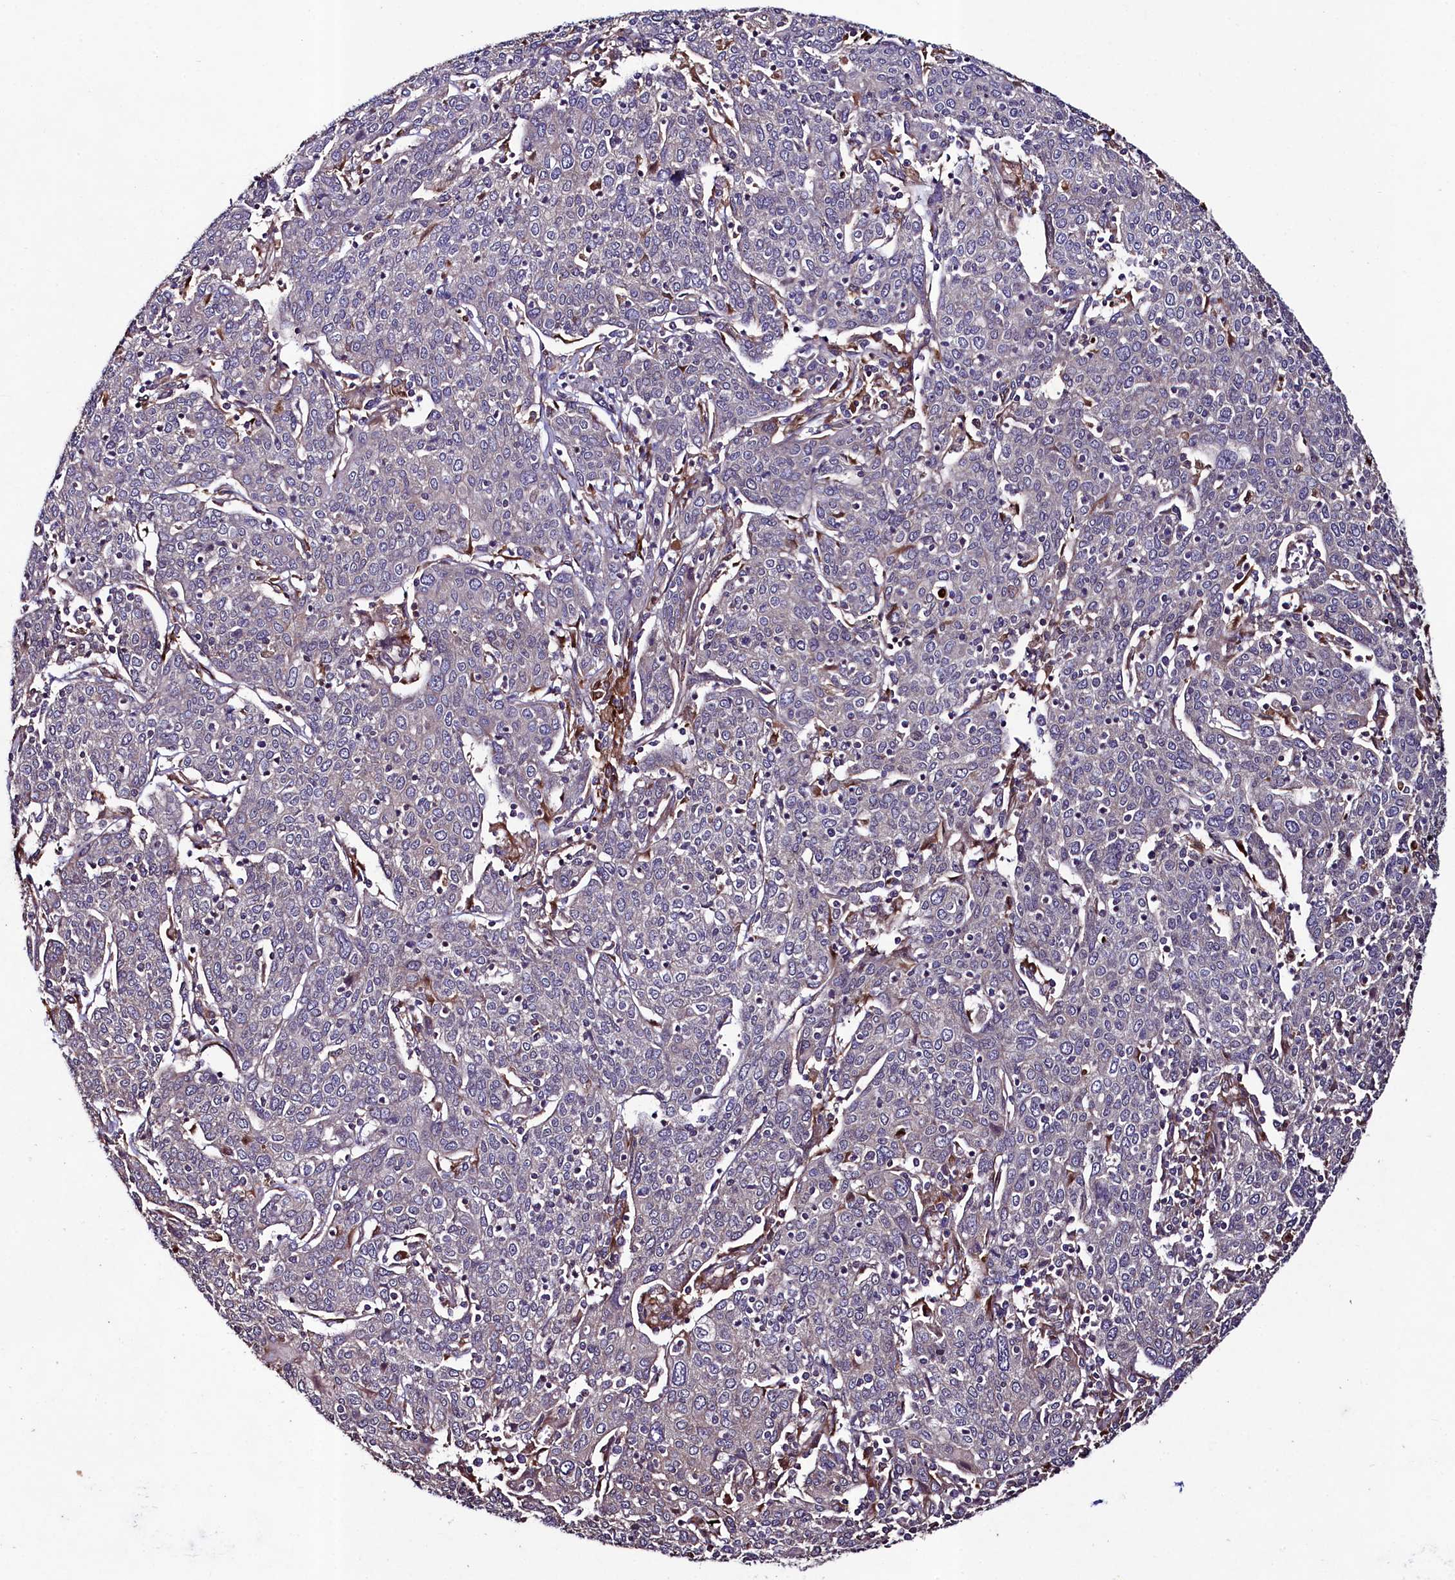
{"staining": {"intensity": "negative", "quantity": "none", "location": "none"}, "tissue": "cervical cancer", "cell_type": "Tumor cells", "image_type": "cancer", "snomed": [{"axis": "morphology", "description": "Squamous cell carcinoma, NOS"}, {"axis": "topography", "description": "Cervix"}], "caption": "DAB (3,3'-diaminobenzidine) immunohistochemical staining of human cervical cancer (squamous cell carcinoma) displays no significant positivity in tumor cells.", "gene": "CCDC102A", "patient": {"sex": "female", "age": 67}}